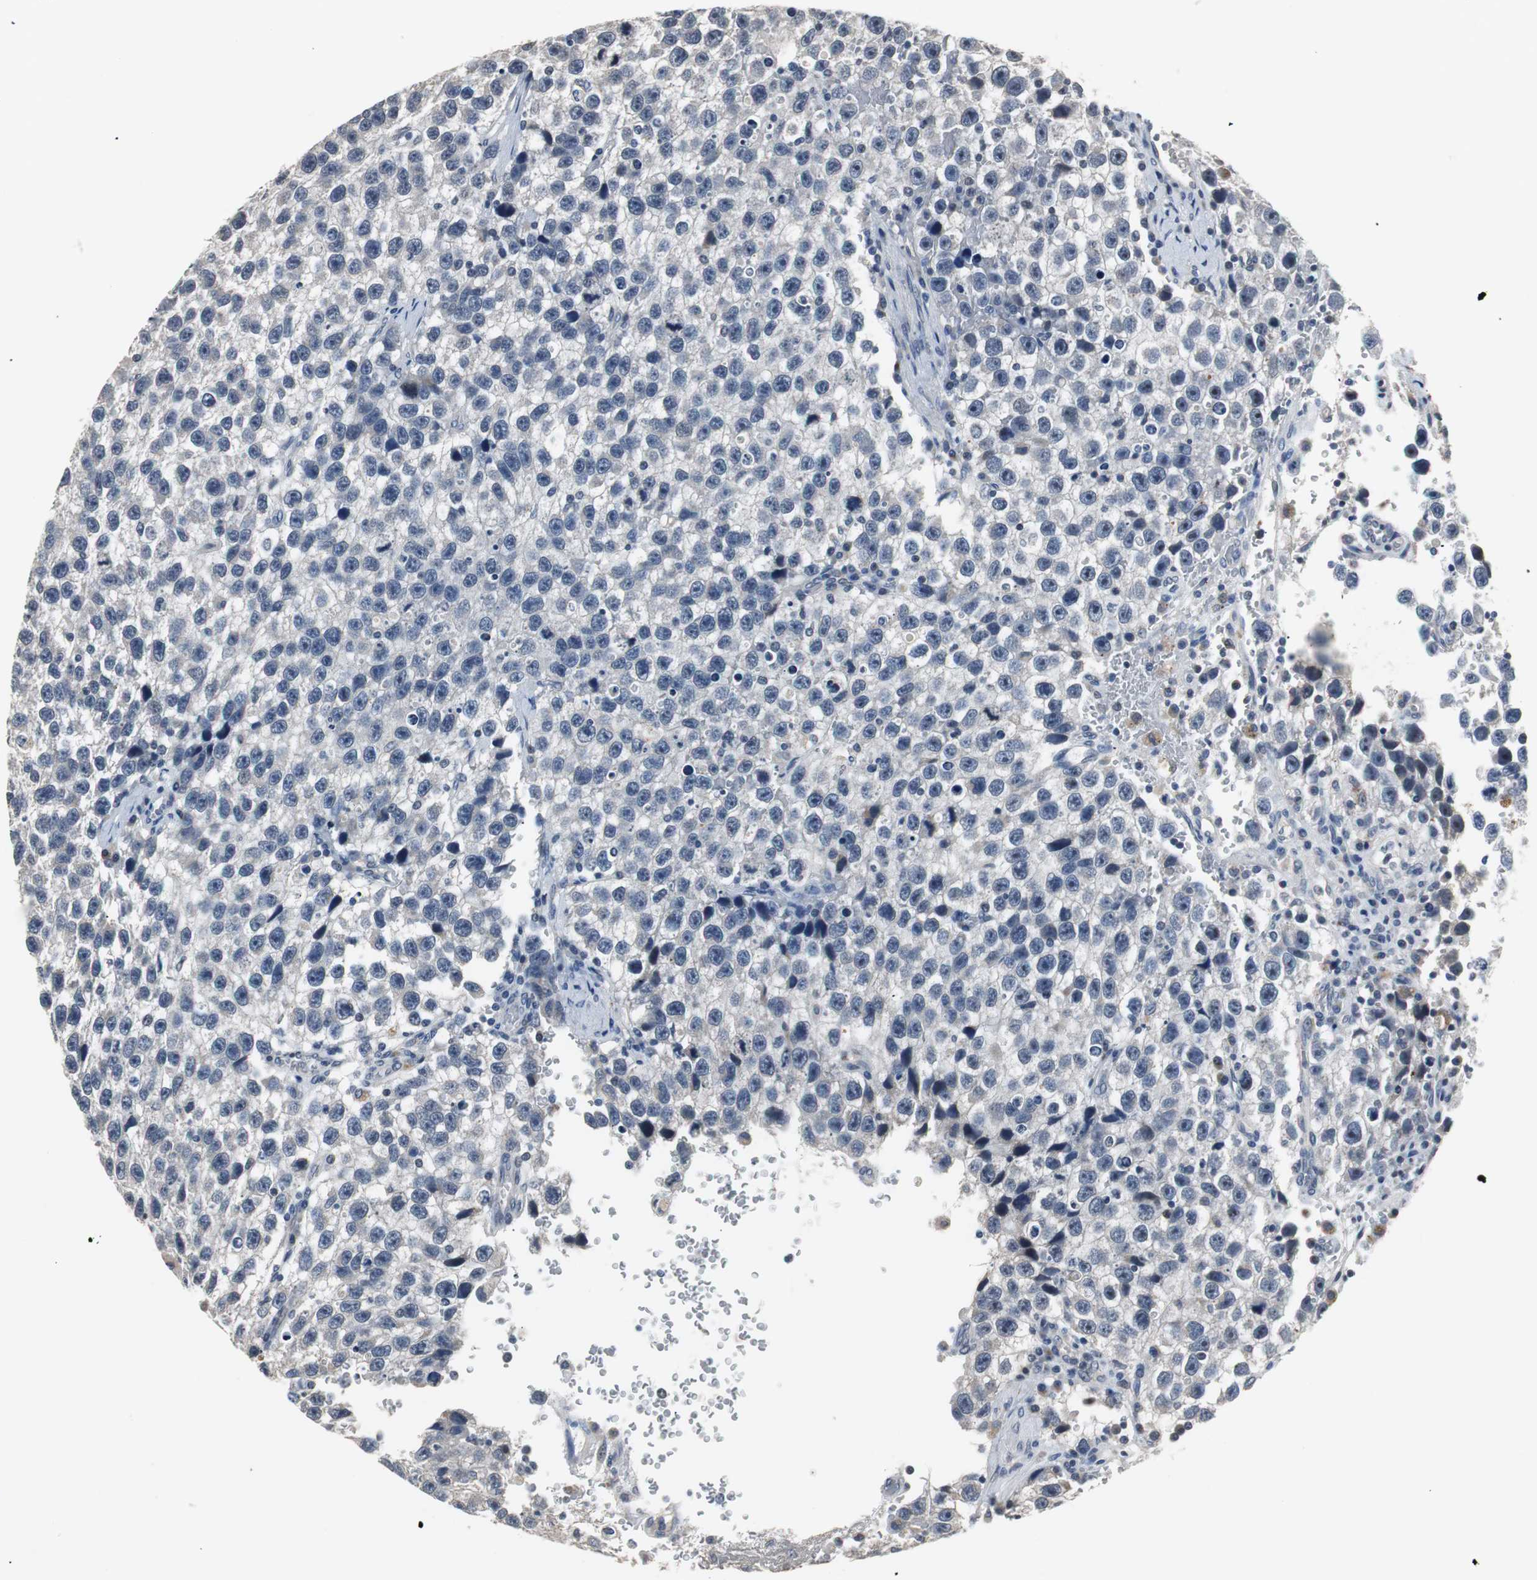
{"staining": {"intensity": "negative", "quantity": "none", "location": "none"}, "tissue": "testis cancer", "cell_type": "Tumor cells", "image_type": "cancer", "snomed": [{"axis": "morphology", "description": "Seminoma, NOS"}, {"axis": "topography", "description": "Testis"}], "caption": "Testis cancer (seminoma) was stained to show a protein in brown. There is no significant staining in tumor cells.", "gene": "PCYT1B", "patient": {"sex": "male", "age": 33}}